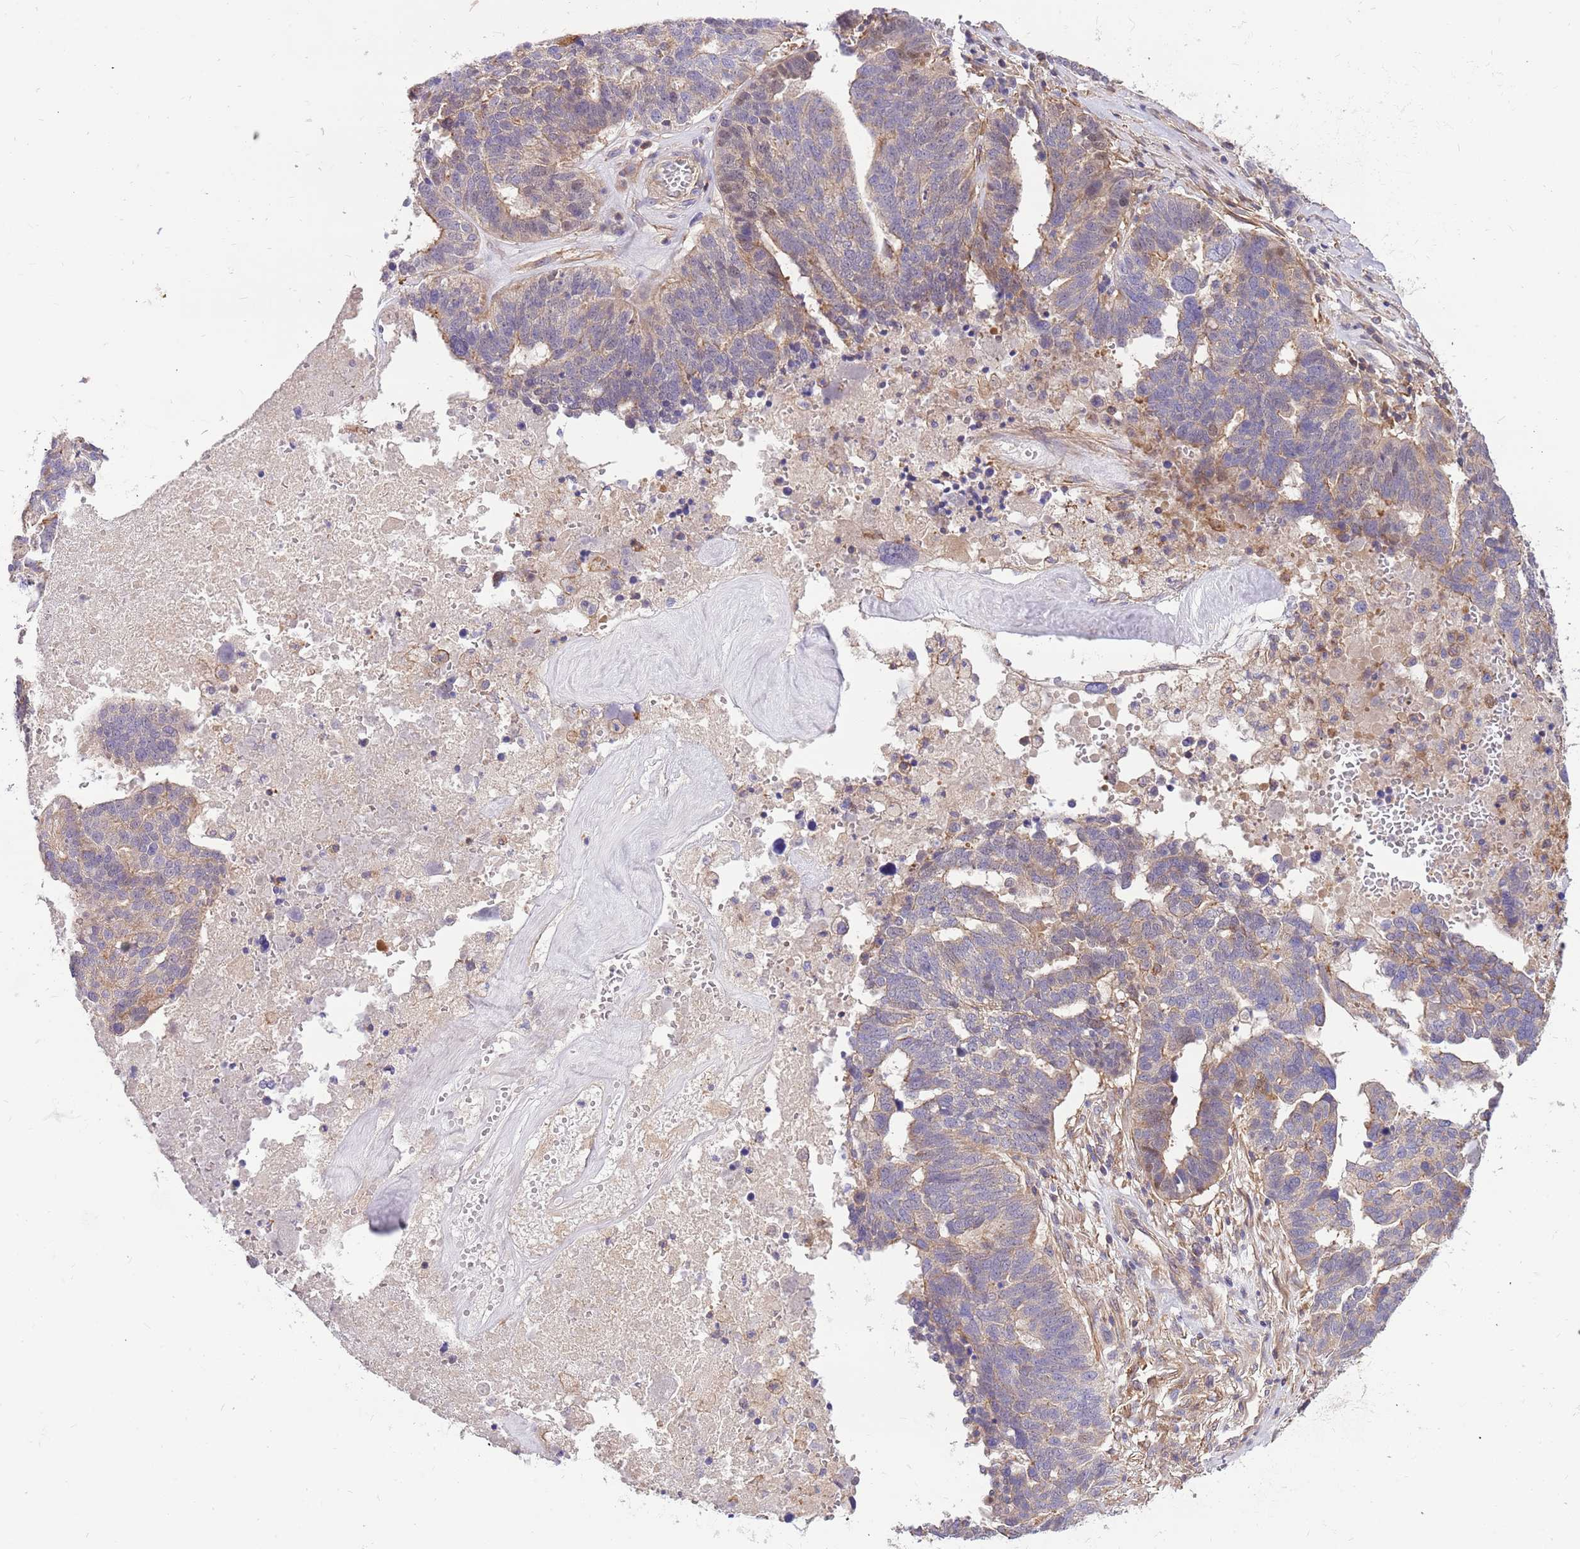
{"staining": {"intensity": "weak", "quantity": ">75%", "location": "cytoplasmic/membranous"}, "tissue": "ovarian cancer", "cell_type": "Tumor cells", "image_type": "cancer", "snomed": [{"axis": "morphology", "description": "Cystadenocarcinoma, serous, NOS"}, {"axis": "topography", "description": "Ovary"}], "caption": "Tumor cells display low levels of weak cytoplasmic/membranous expression in approximately >75% of cells in ovarian cancer (serous cystadenocarcinoma).", "gene": "MVD", "patient": {"sex": "female", "age": 59}}